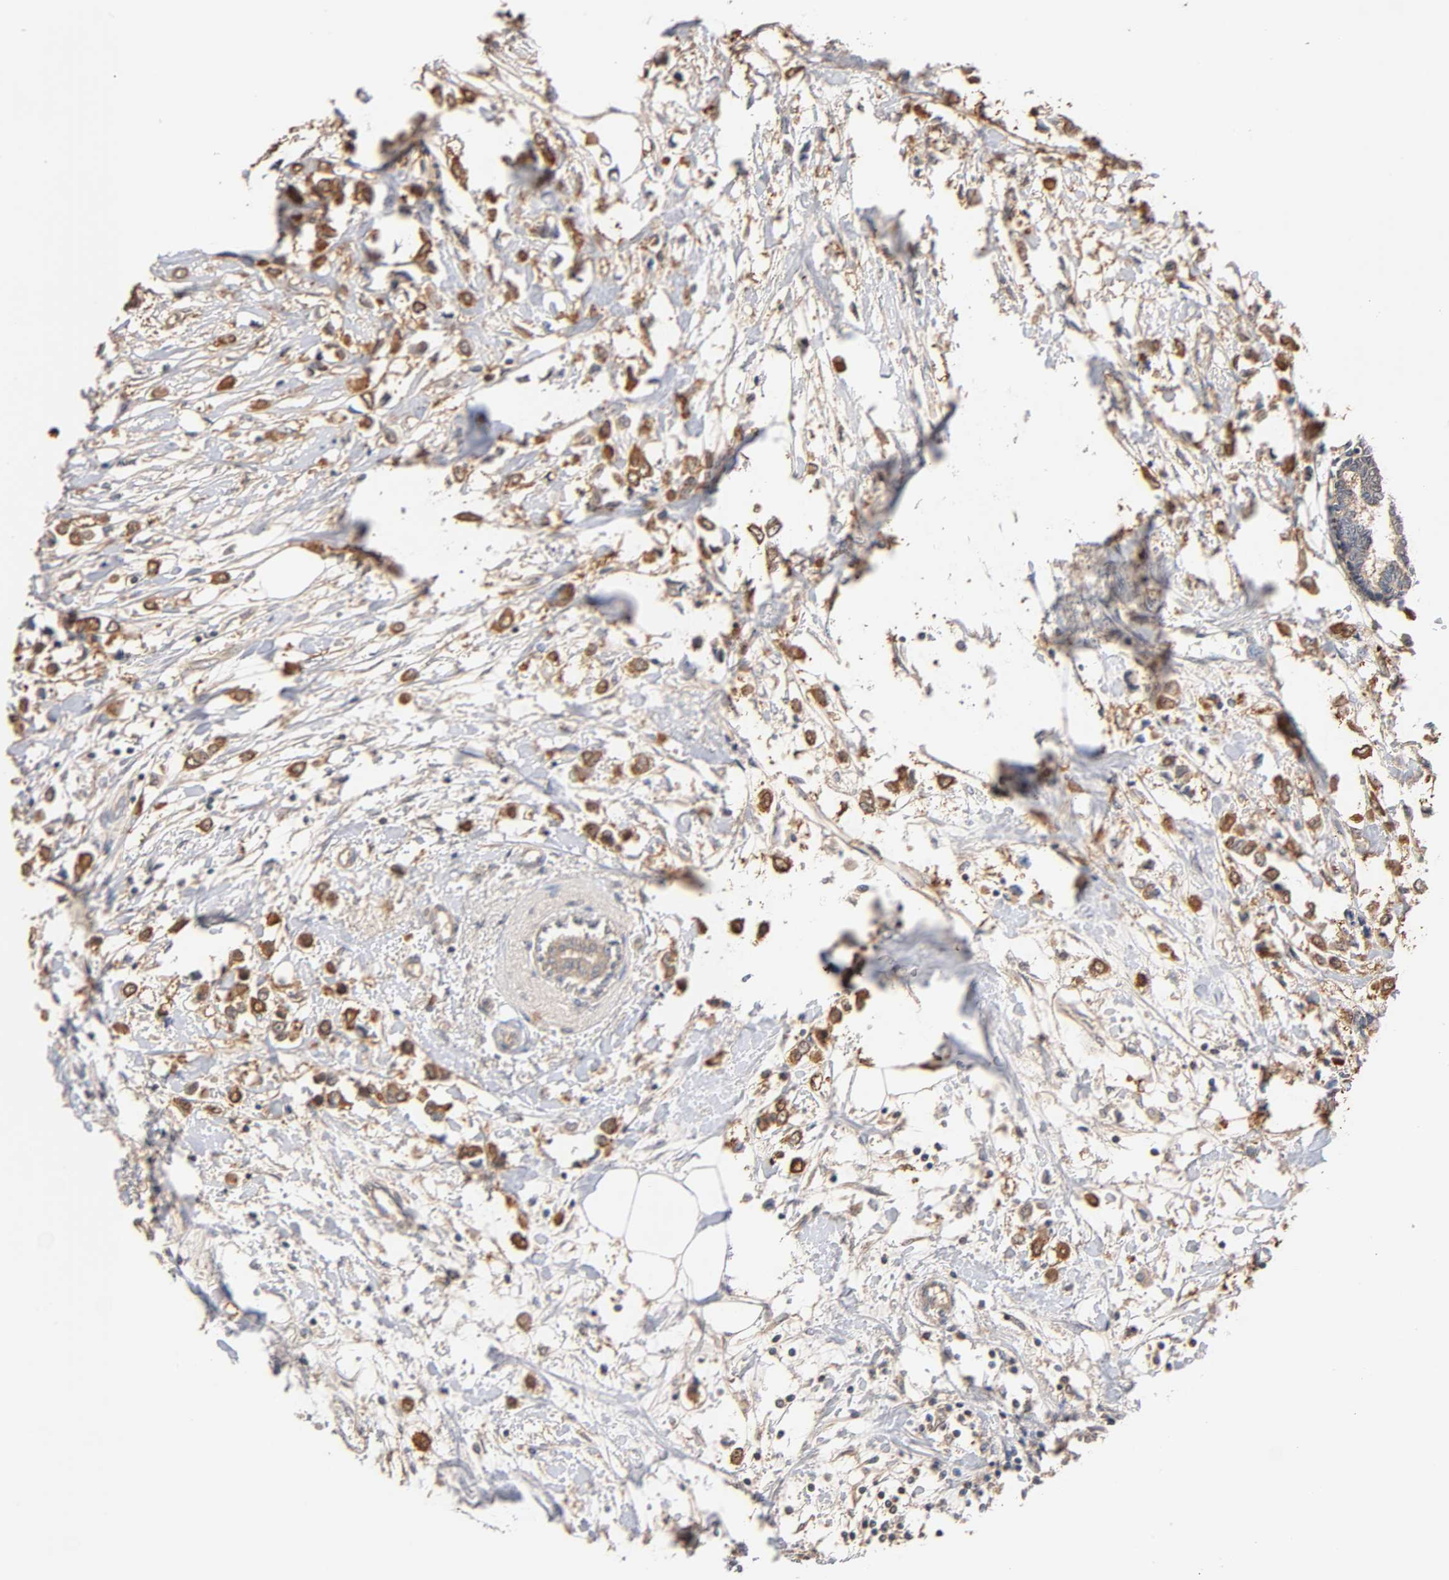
{"staining": {"intensity": "moderate", "quantity": ">75%", "location": "cytoplasmic/membranous"}, "tissue": "breast cancer", "cell_type": "Tumor cells", "image_type": "cancer", "snomed": [{"axis": "morphology", "description": "Lobular carcinoma"}, {"axis": "topography", "description": "Breast"}], "caption": "DAB immunohistochemical staining of human breast lobular carcinoma exhibits moderate cytoplasmic/membranous protein positivity in approximately >75% of tumor cells. The staining was performed using DAB to visualize the protein expression in brown, while the nuclei were stained in blue with hematoxylin (Magnification: 20x).", "gene": "ALDOA", "patient": {"sex": "female", "age": 51}}